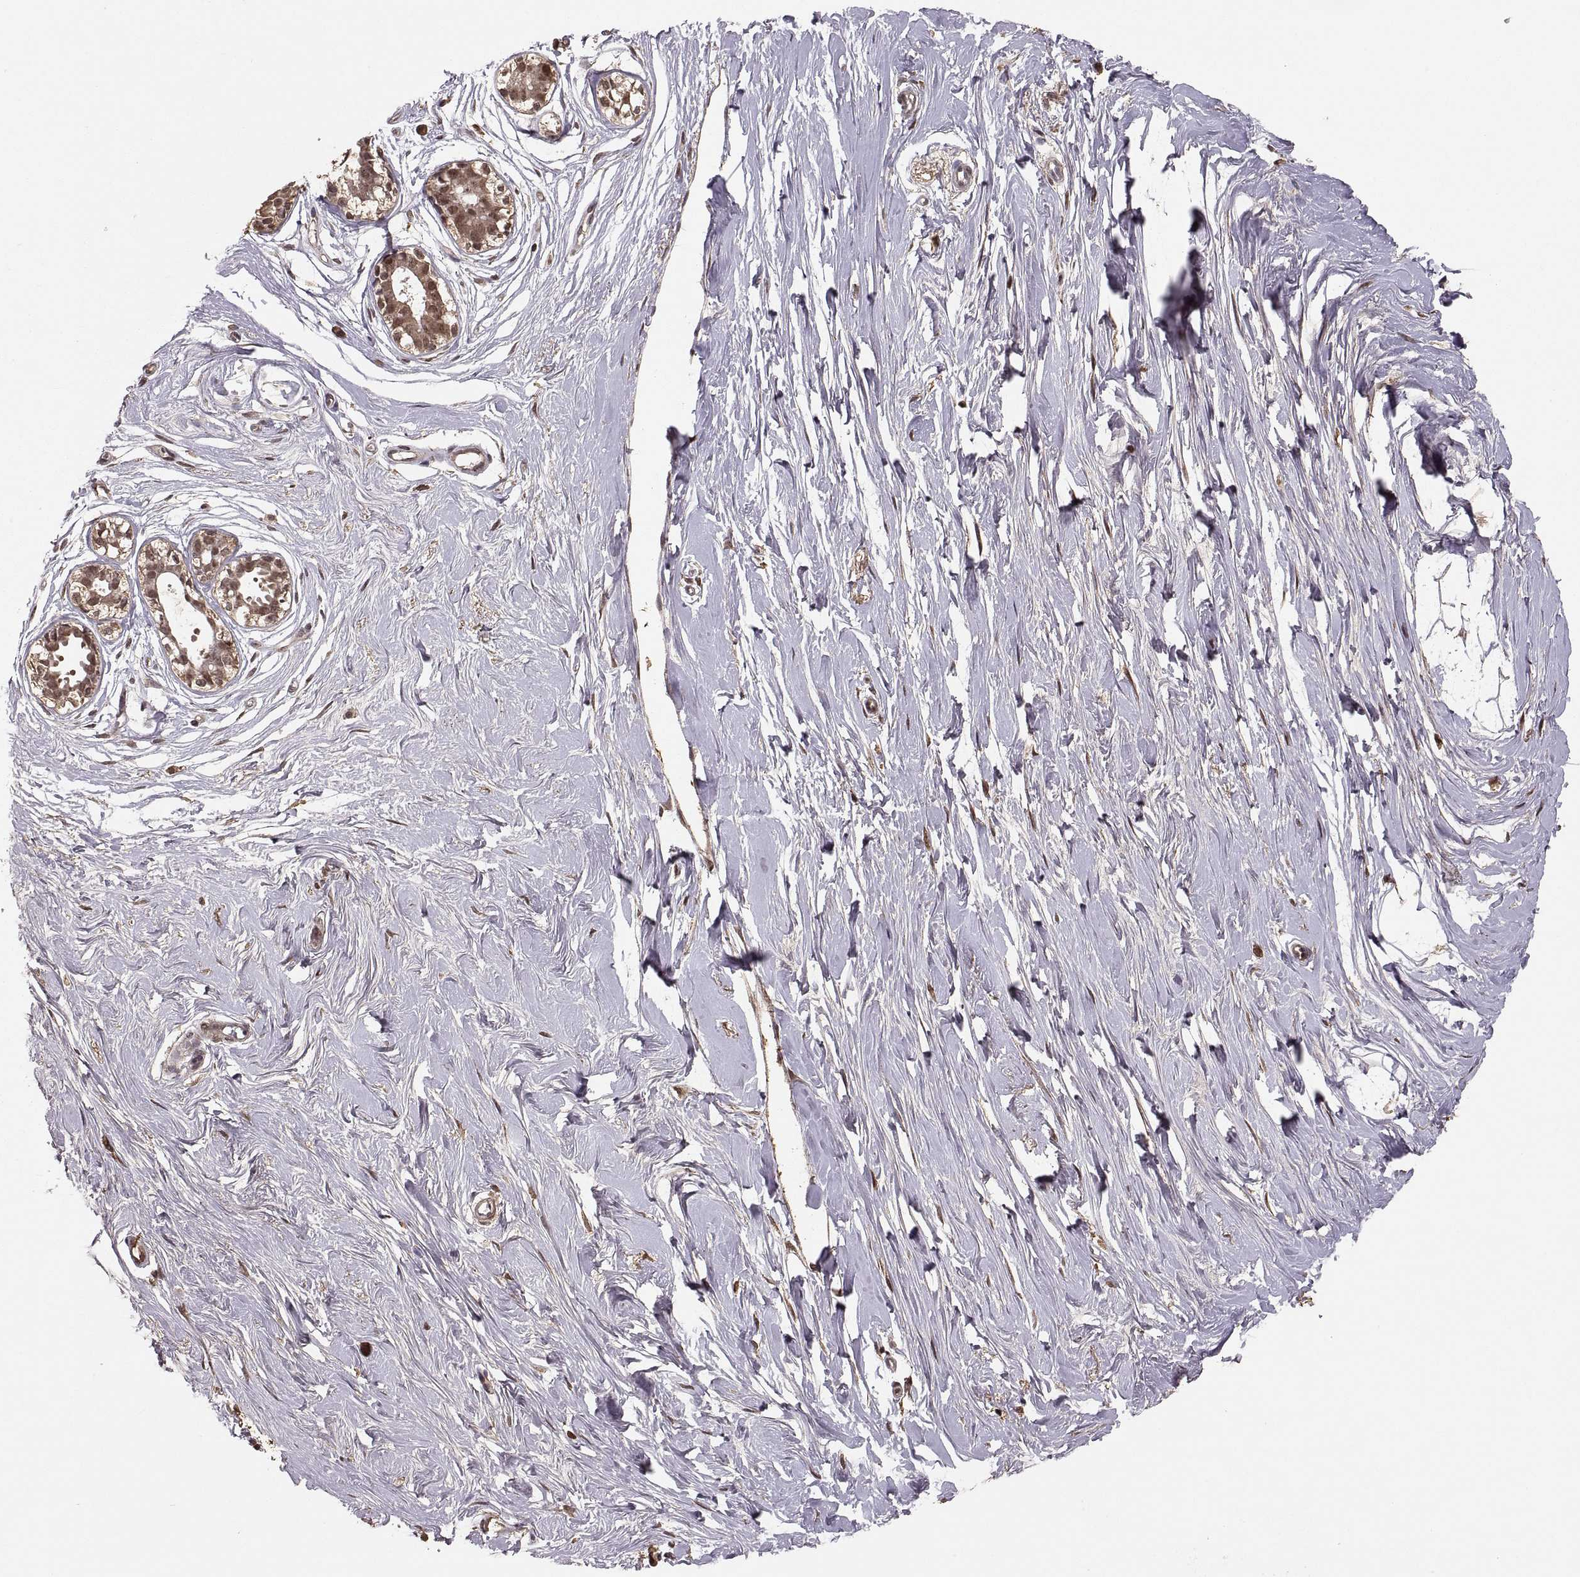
{"staining": {"intensity": "weak", "quantity": ">75%", "location": "cytoplasmic/membranous,nuclear"}, "tissue": "breast", "cell_type": "Adipocytes", "image_type": "normal", "snomed": [{"axis": "morphology", "description": "Normal tissue, NOS"}, {"axis": "topography", "description": "Breast"}], "caption": "Protein expression analysis of unremarkable human breast reveals weak cytoplasmic/membranous,nuclear staining in about >75% of adipocytes. Using DAB (3,3'-diaminobenzidine) (brown) and hematoxylin (blue) stains, captured at high magnification using brightfield microscopy.", "gene": "RFT1", "patient": {"sex": "female", "age": 49}}